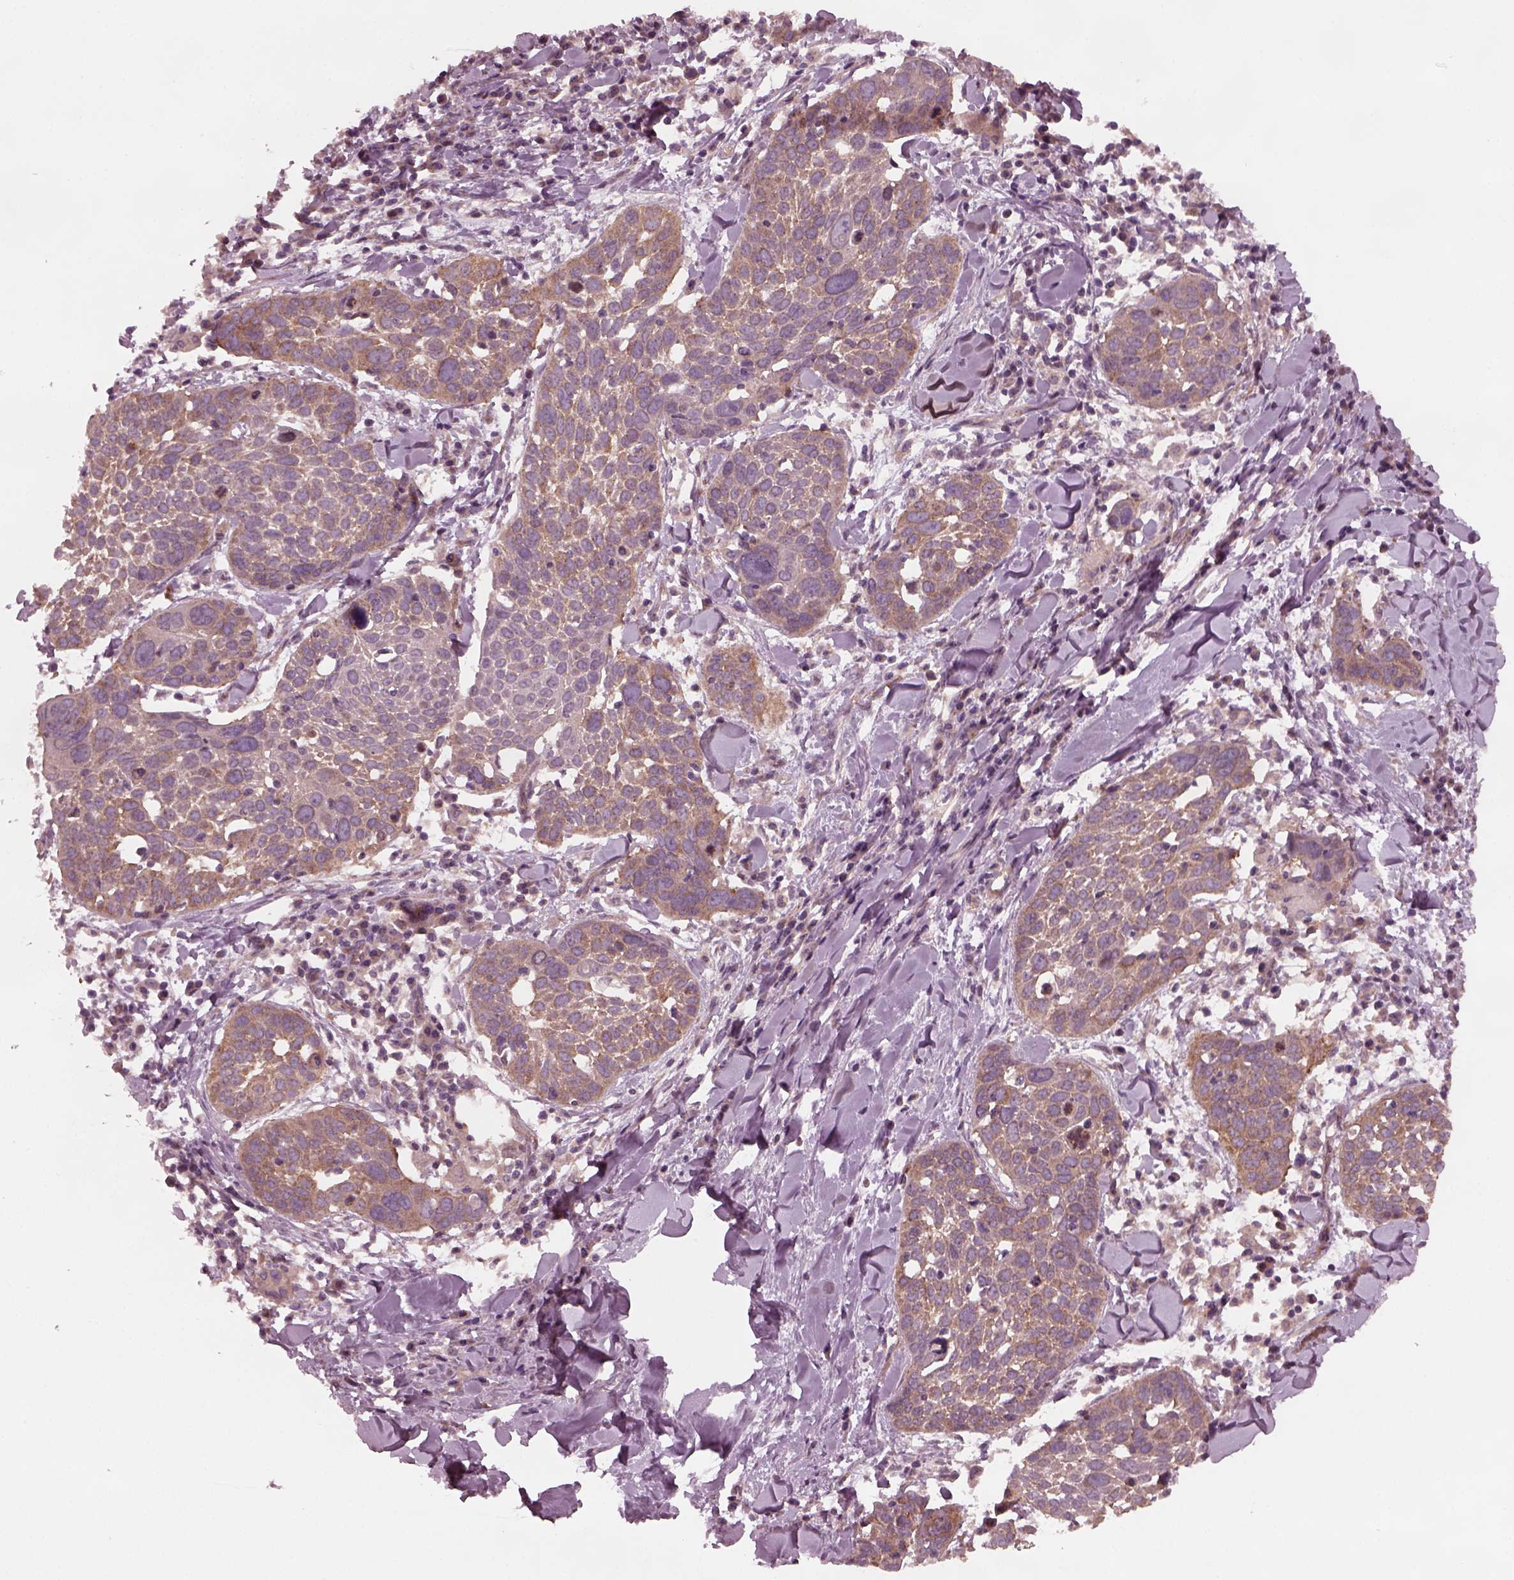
{"staining": {"intensity": "moderate", "quantity": ">75%", "location": "cytoplasmic/membranous"}, "tissue": "lung cancer", "cell_type": "Tumor cells", "image_type": "cancer", "snomed": [{"axis": "morphology", "description": "Squamous cell carcinoma, NOS"}, {"axis": "topography", "description": "Lung"}], "caption": "This image exhibits squamous cell carcinoma (lung) stained with immunohistochemistry to label a protein in brown. The cytoplasmic/membranous of tumor cells show moderate positivity for the protein. Nuclei are counter-stained blue.", "gene": "TUBG1", "patient": {"sex": "male", "age": 57}}